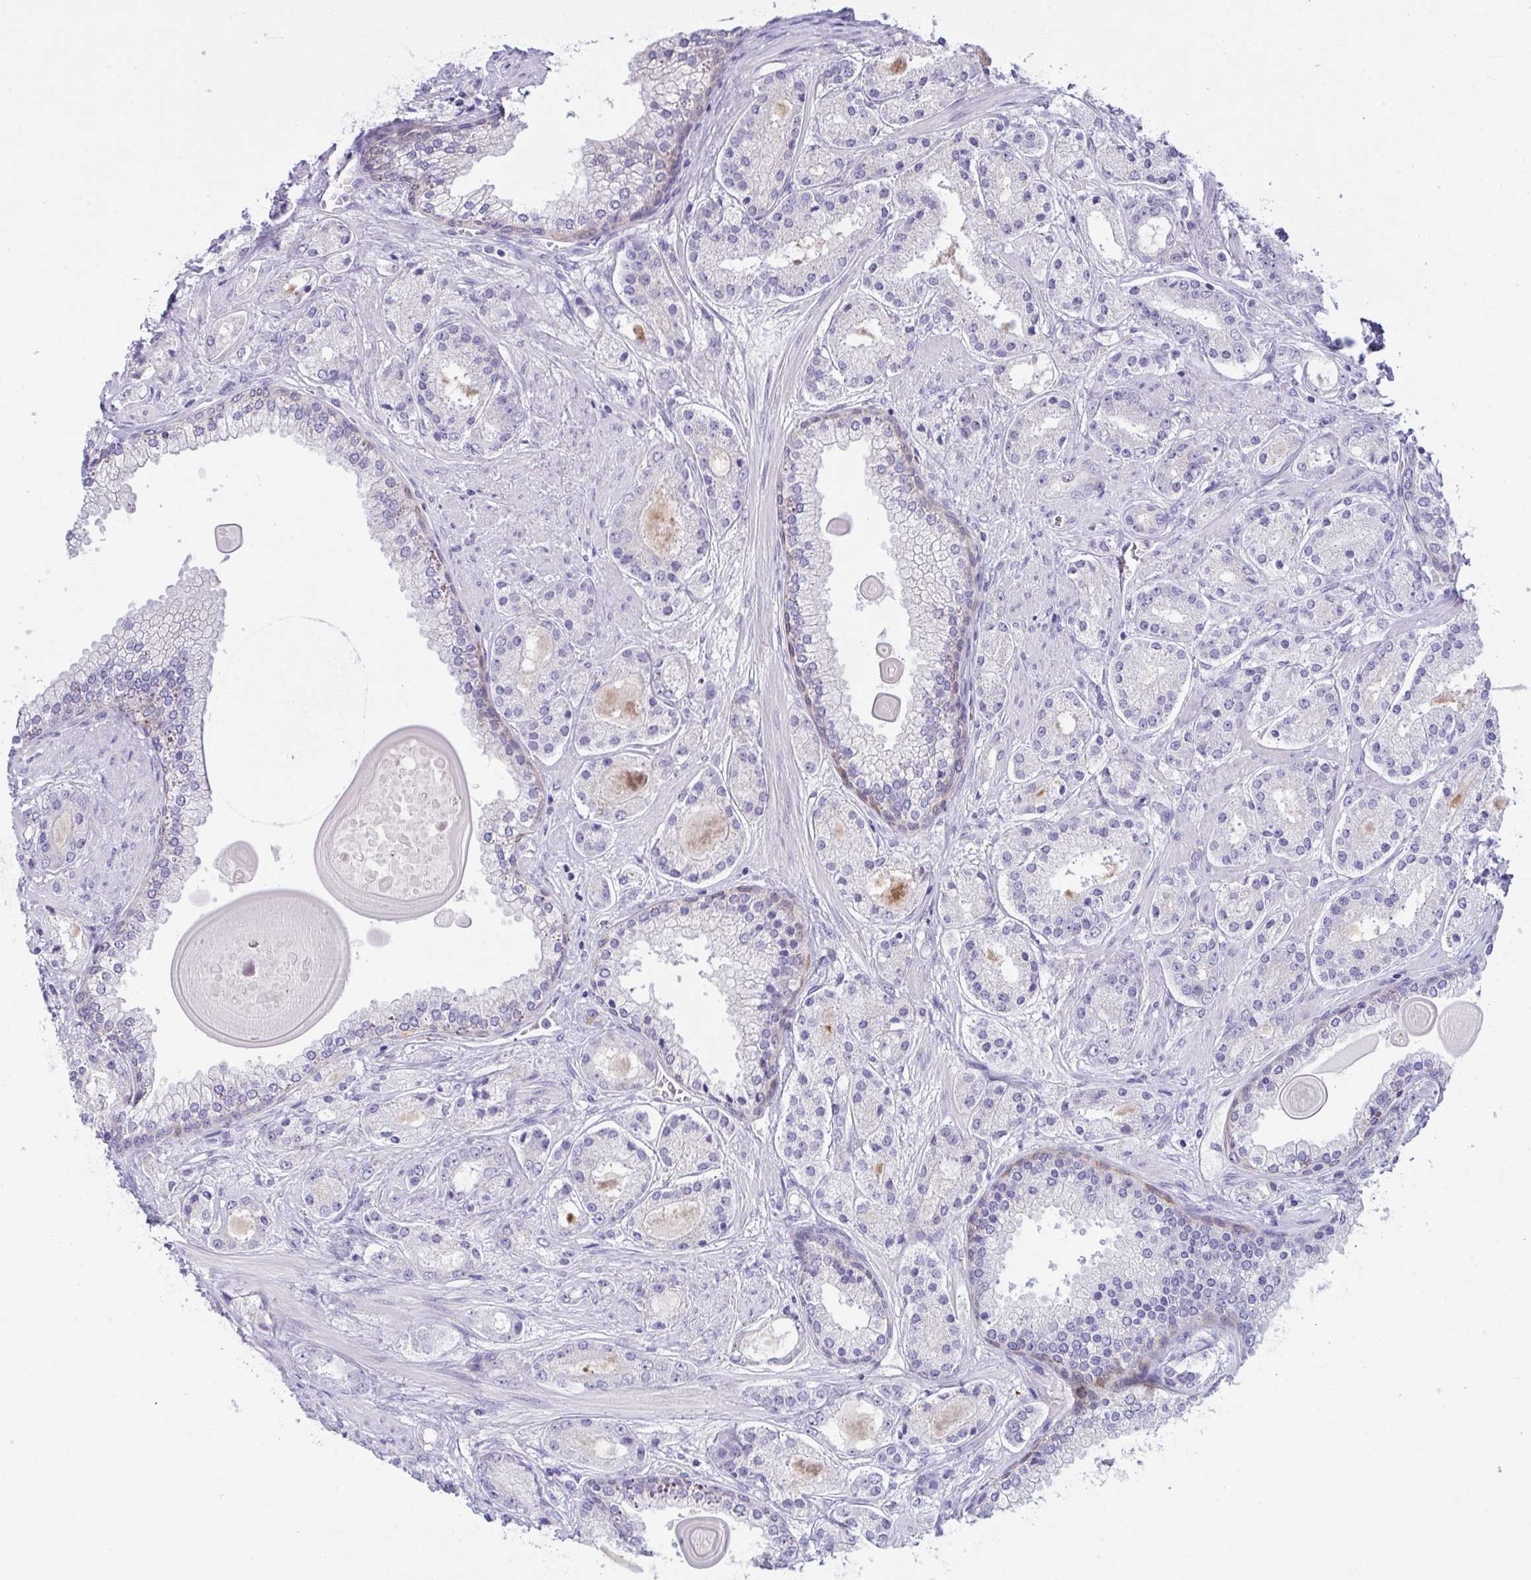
{"staining": {"intensity": "negative", "quantity": "none", "location": "none"}, "tissue": "prostate cancer", "cell_type": "Tumor cells", "image_type": "cancer", "snomed": [{"axis": "morphology", "description": "Adenocarcinoma, High grade"}, {"axis": "topography", "description": "Prostate"}], "caption": "Prostate cancer was stained to show a protein in brown. There is no significant staining in tumor cells.", "gene": "TENT5D", "patient": {"sex": "male", "age": 67}}